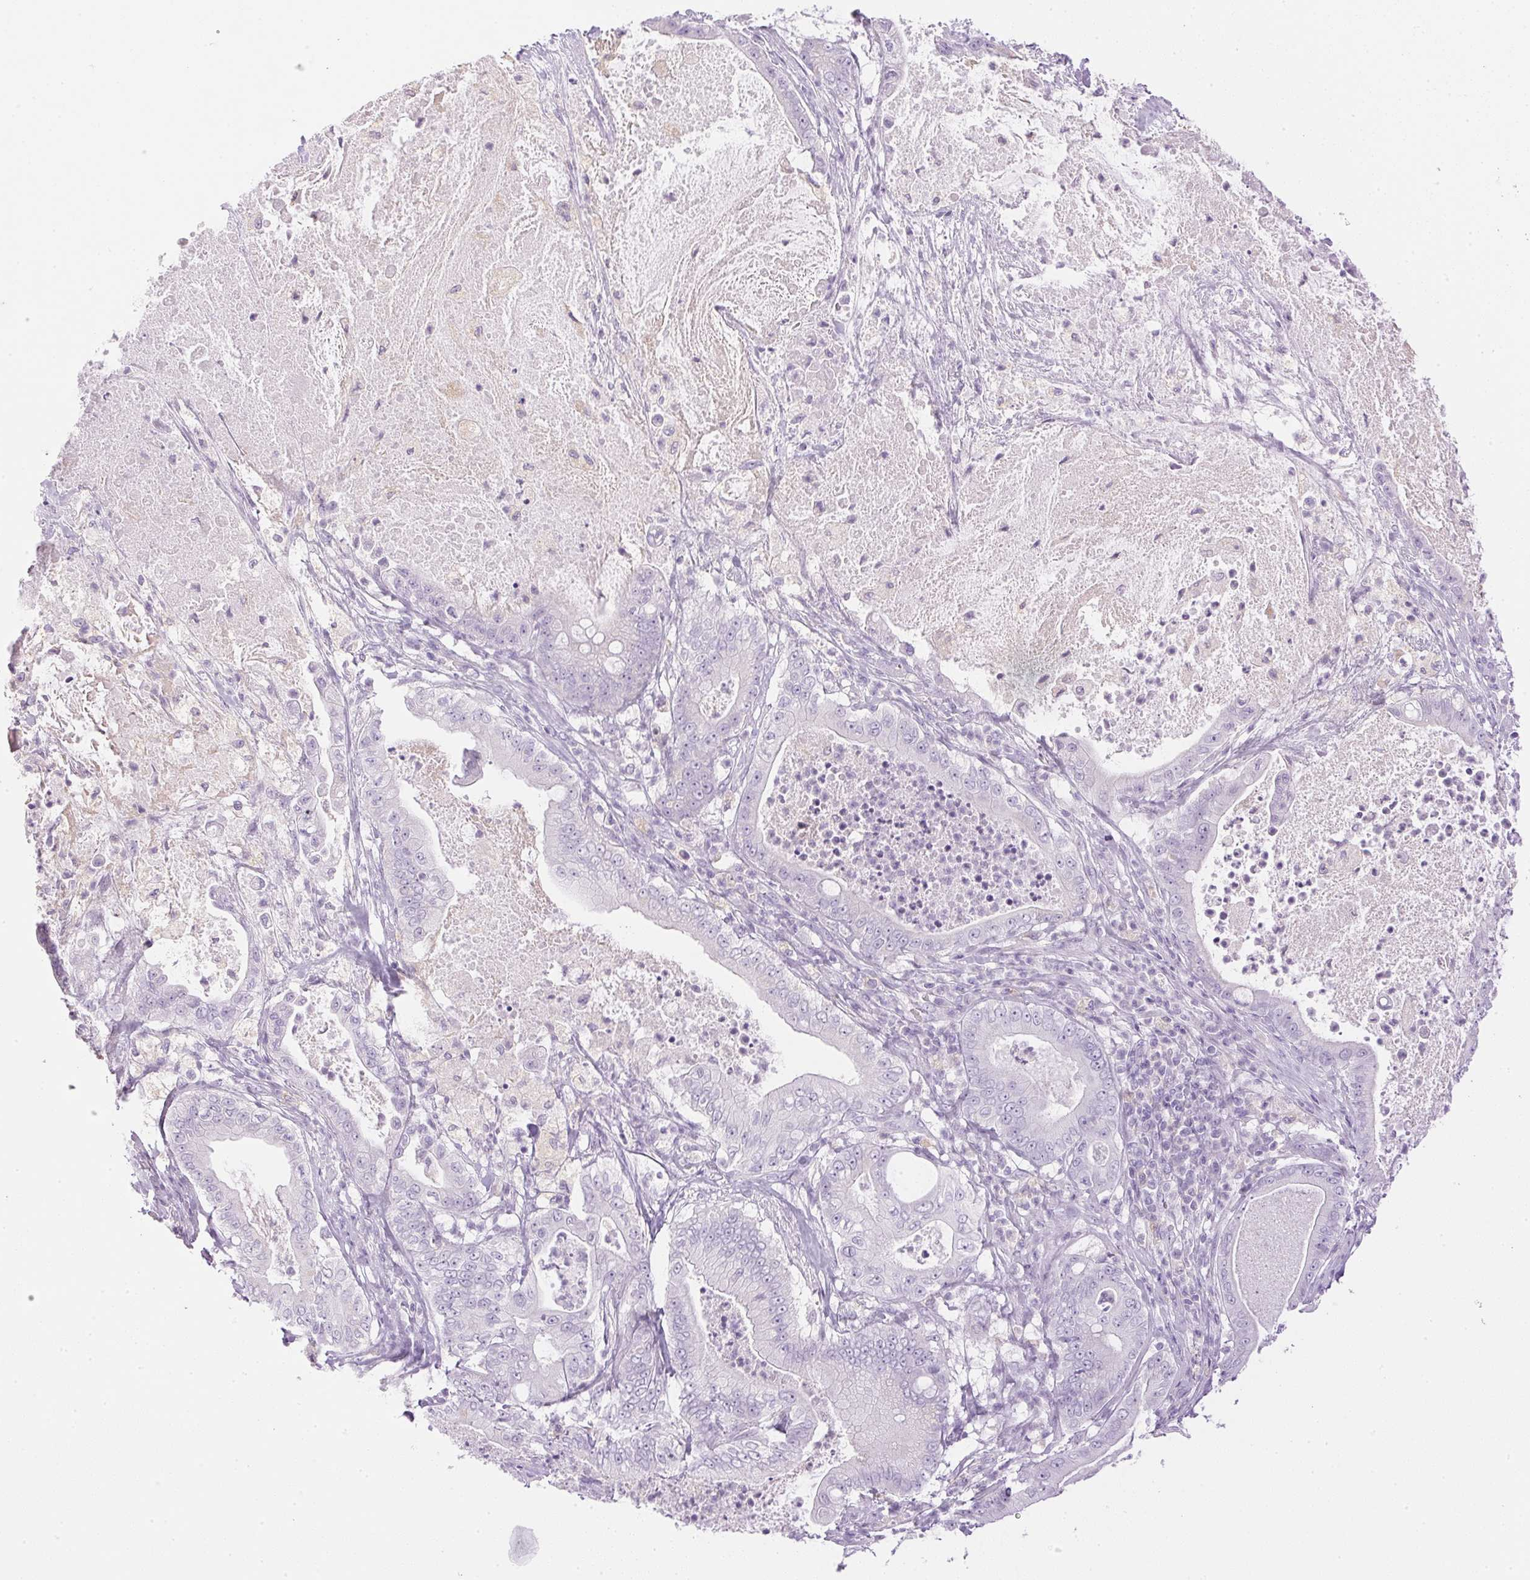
{"staining": {"intensity": "negative", "quantity": "none", "location": "none"}, "tissue": "pancreatic cancer", "cell_type": "Tumor cells", "image_type": "cancer", "snomed": [{"axis": "morphology", "description": "Adenocarcinoma, NOS"}, {"axis": "topography", "description": "Pancreas"}], "caption": "The histopathology image demonstrates no significant positivity in tumor cells of pancreatic adenocarcinoma.", "gene": "ATP6V1G3", "patient": {"sex": "male", "age": 71}}